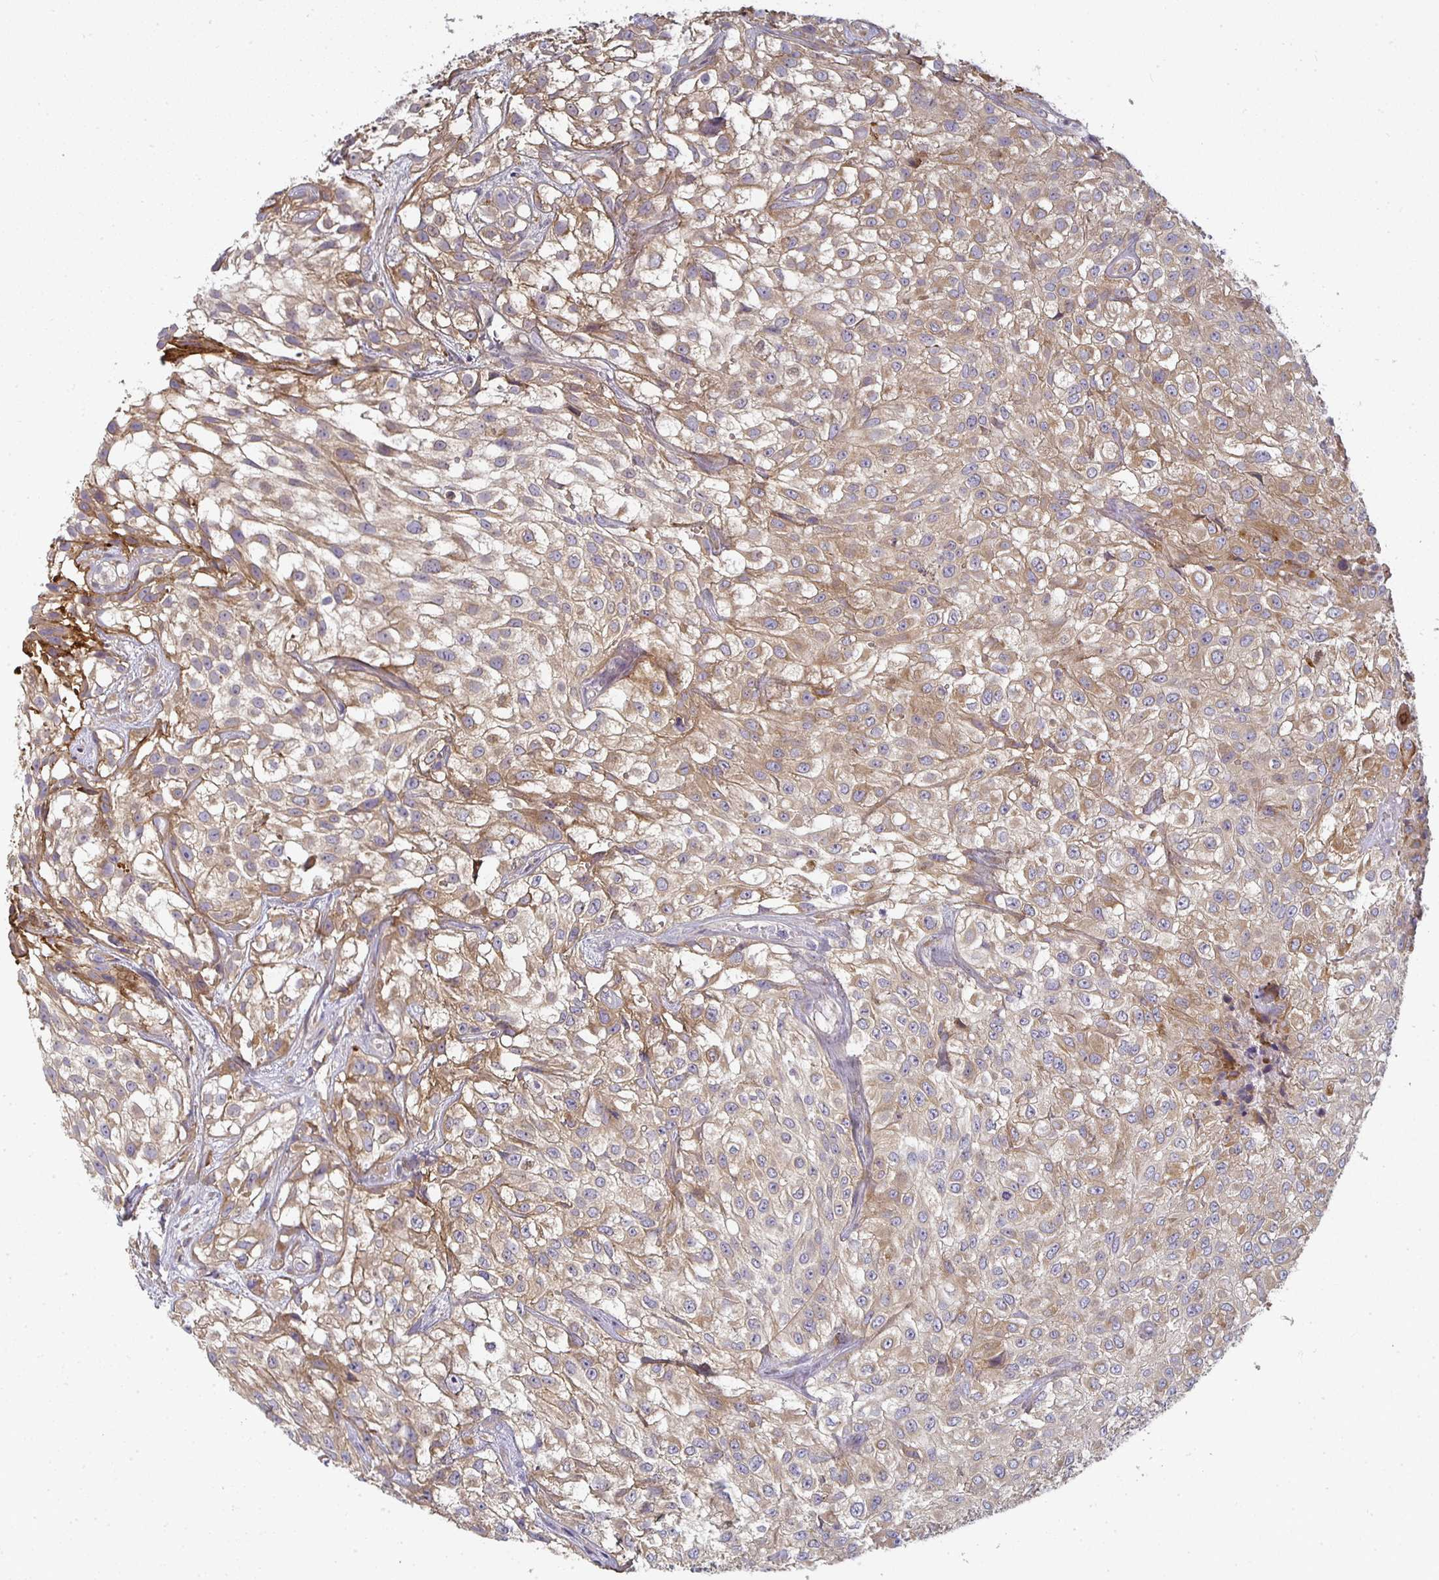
{"staining": {"intensity": "moderate", "quantity": ">75%", "location": "cytoplasmic/membranous"}, "tissue": "urothelial cancer", "cell_type": "Tumor cells", "image_type": "cancer", "snomed": [{"axis": "morphology", "description": "Urothelial carcinoma, High grade"}, {"axis": "topography", "description": "Urinary bladder"}], "caption": "Immunohistochemistry (DAB (3,3'-diaminobenzidine)) staining of human high-grade urothelial carcinoma demonstrates moderate cytoplasmic/membranous protein staining in about >75% of tumor cells. (Stains: DAB (3,3'-diaminobenzidine) in brown, nuclei in blue, Microscopy: brightfield microscopy at high magnification).", "gene": "CTHRC1", "patient": {"sex": "male", "age": 56}}